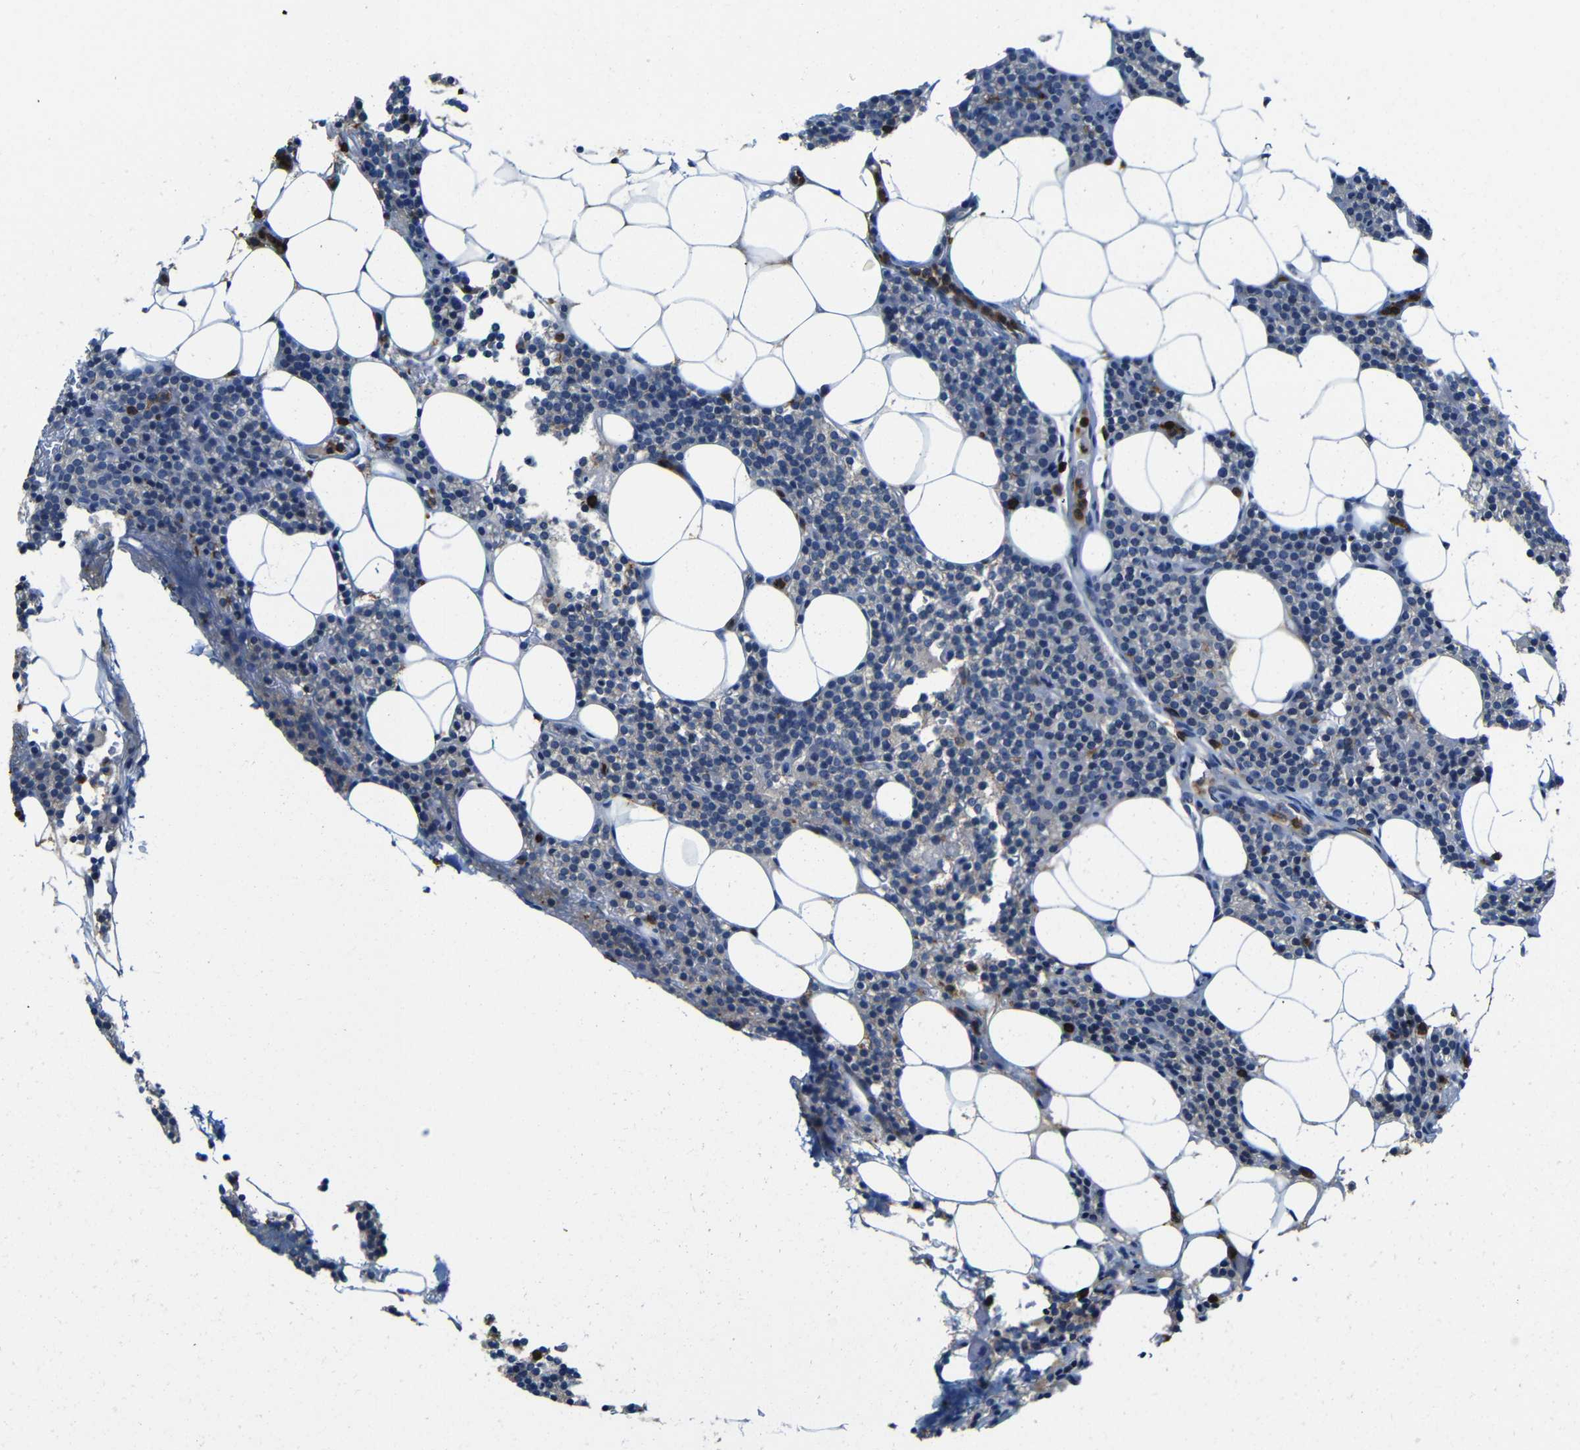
{"staining": {"intensity": "negative", "quantity": "none", "location": "none"}, "tissue": "parathyroid gland", "cell_type": "Glandular cells", "image_type": "normal", "snomed": [{"axis": "morphology", "description": "Normal tissue, NOS"}, {"axis": "morphology", "description": "Adenoma, NOS"}, {"axis": "topography", "description": "Parathyroid gland"}], "caption": "Immunohistochemistry (IHC) of normal human parathyroid gland exhibits no staining in glandular cells.", "gene": "P2RY12", "patient": {"sex": "female", "age": 51}}